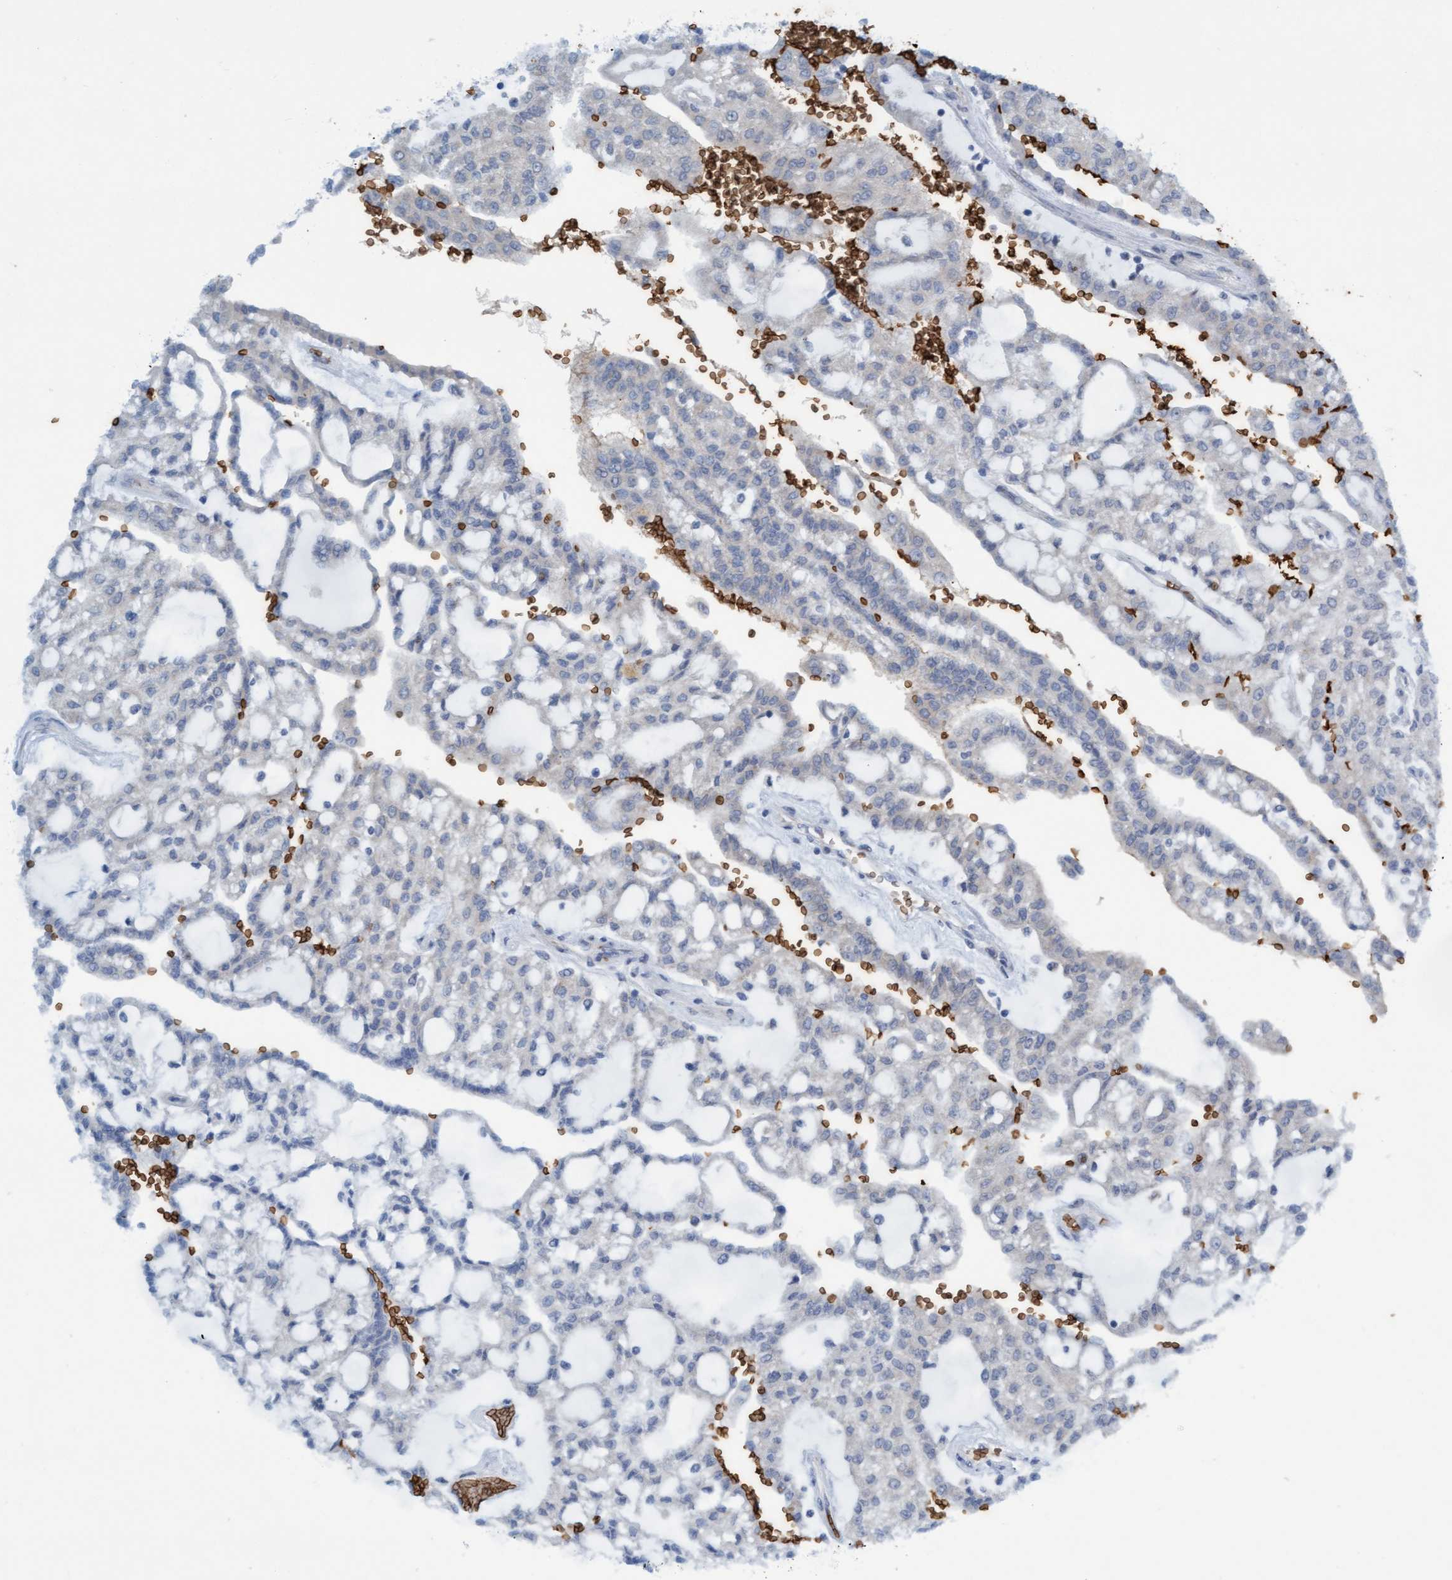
{"staining": {"intensity": "negative", "quantity": "none", "location": "none"}, "tissue": "renal cancer", "cell_type": "Tumor cells", "image_type": "cancer", "snomed": [{"axis": "morphology", "description": "Adenocarcinoma, NOS"}, {"axis": "topography", "description": "Kidney"}], "caption": "An immunohistochemistry (IHC) histopathology image of renal cancer (adenocarcinoma) is shown. There is no staining in tumor cells of renal cancer (adenocarcinoma). (Immunohistochemistry, brightfield microscopy, high magnification).", "gene": "SPEM2", "patient": {"sex": "male", "age": 63}}